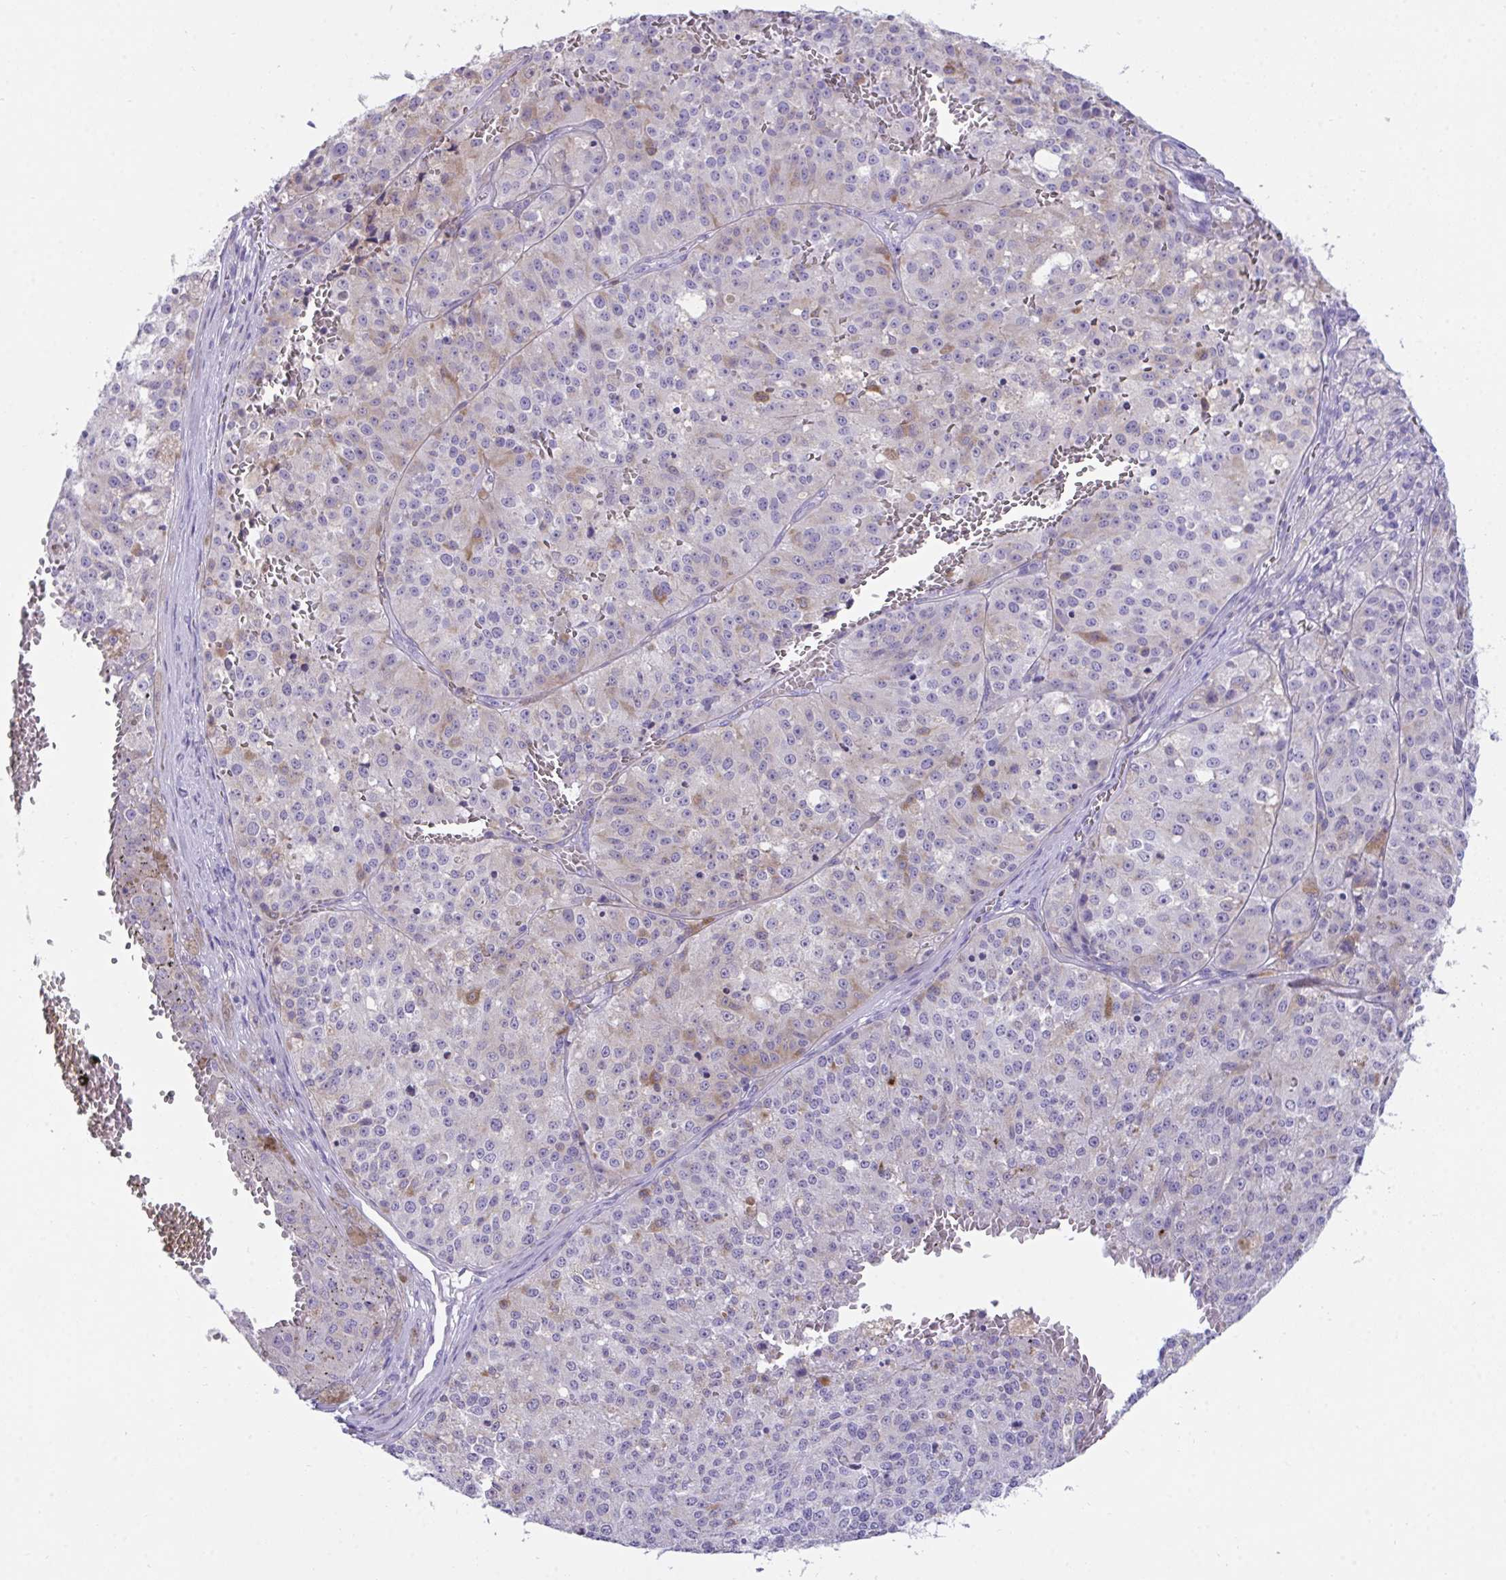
{"staining": {"intensity": "weak", "quantity": "<25%", "location": "cytoplasmic/membranous"}, "tissue": "melanoma", "cell_type": "Tumor cells", "image_type": "cancer", "snomed": [{"axis": "morphology", "description": "Malignant melanoma, Metastatic site"}, {"axis": "topography", "description": "Lymph node"}], "caption": "Immunohistochemical staining of malignant melanoma (metastatic site) shows no significant staining in tumor cells.", "gene": "TMEM106B", "patient": {"sex": "female", "age": 64}}